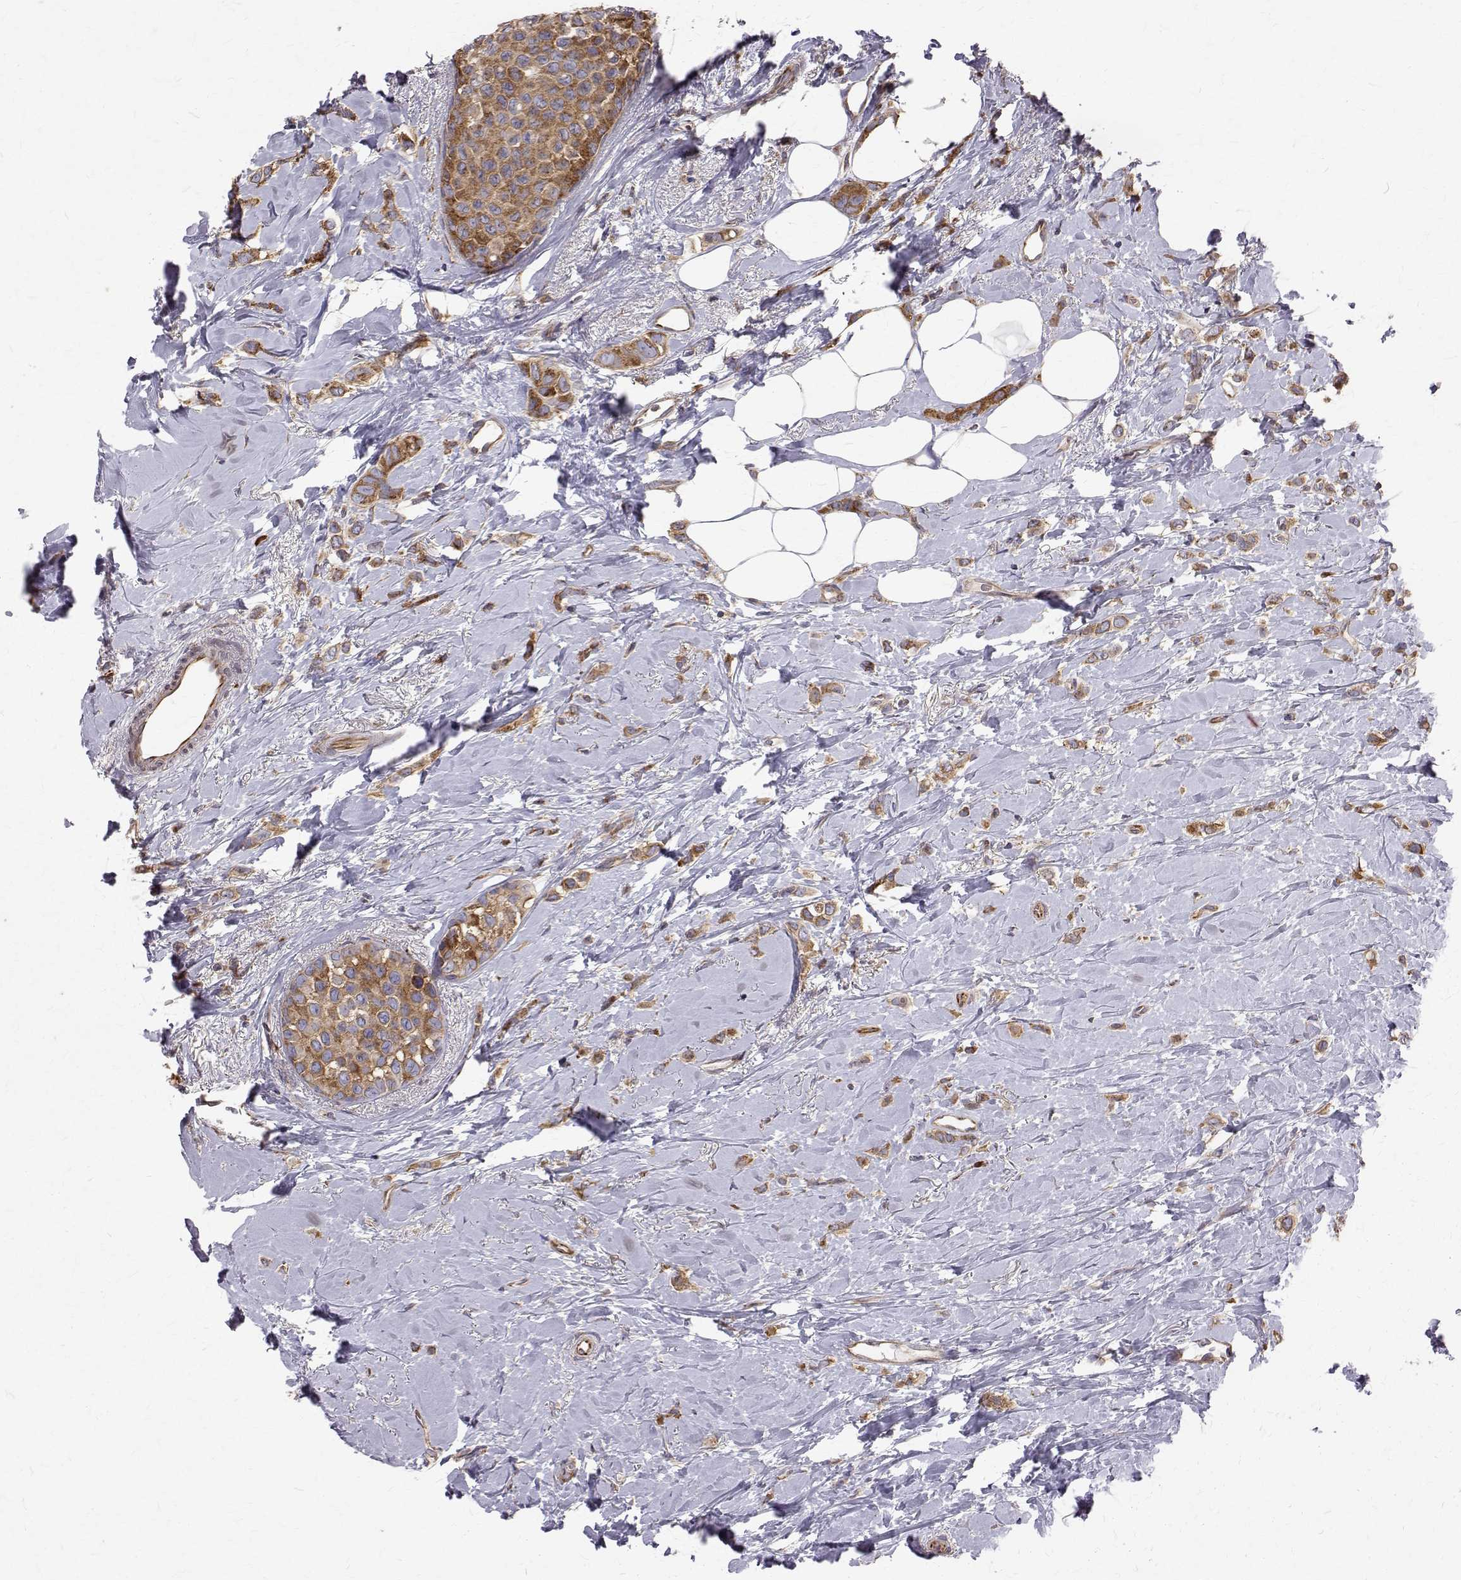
{"staining": {"intensity": "moderate", "quantity": ">75%", "location": "cytoplasmic/membranous"}, "tissue": "breast cancer", "cell_type": "Tumor cells", "image_type": "cancer", "snomed": [{"axis": "morphology", "description": "Lobular carcinoma"}, {"axis": "topography", "description": "Breast"}], "caption": "This image exhibits lobular carcinoma (breast) stained with immunohistochemistry (IHC) to label a protein in brown. The cytoplasmic/membranous of tumor cells show moderate positivity for the protein. Nuclei are counter-stained blue.", "gene": "ARFGAP1", "patient": {"sex": "female", "age": 66}}